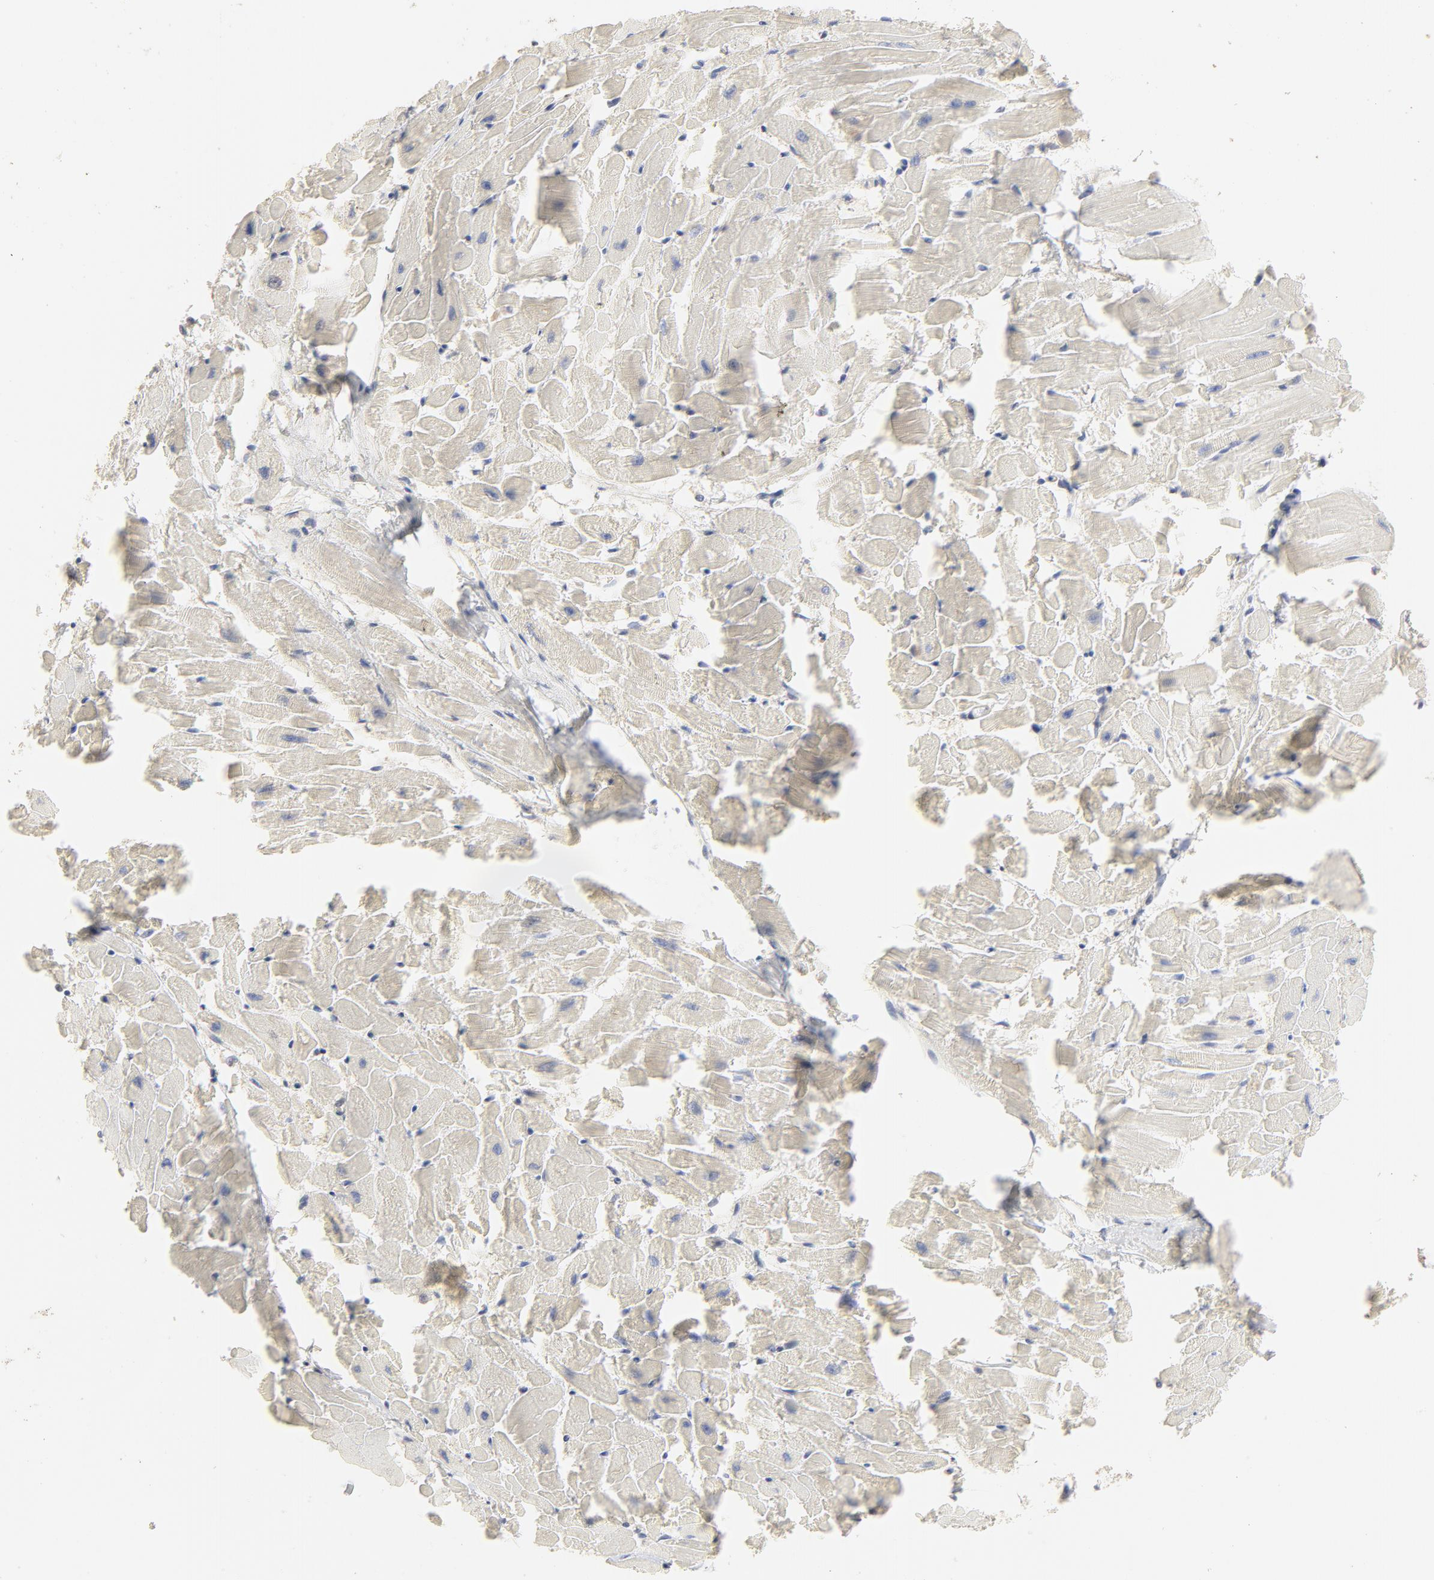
{"staining": {"intensity": "negative", "quantity": "none", "location": "none"}, "tissue": "heart muscle", "cell_type": "Cardiomyocytes", "image_type": "normal", "snomed": [{"axis": "morphology", "description": "Normal tissue, NOS"}, {"axis": "topography", "description": "Heart"}], "caption": "DAB immunohistochemical staining of normal heart muscle displays no significant expression in cardiomyocytes.", "gene": "FCGBP", "patient": {"sex": "female", "age": 19}}